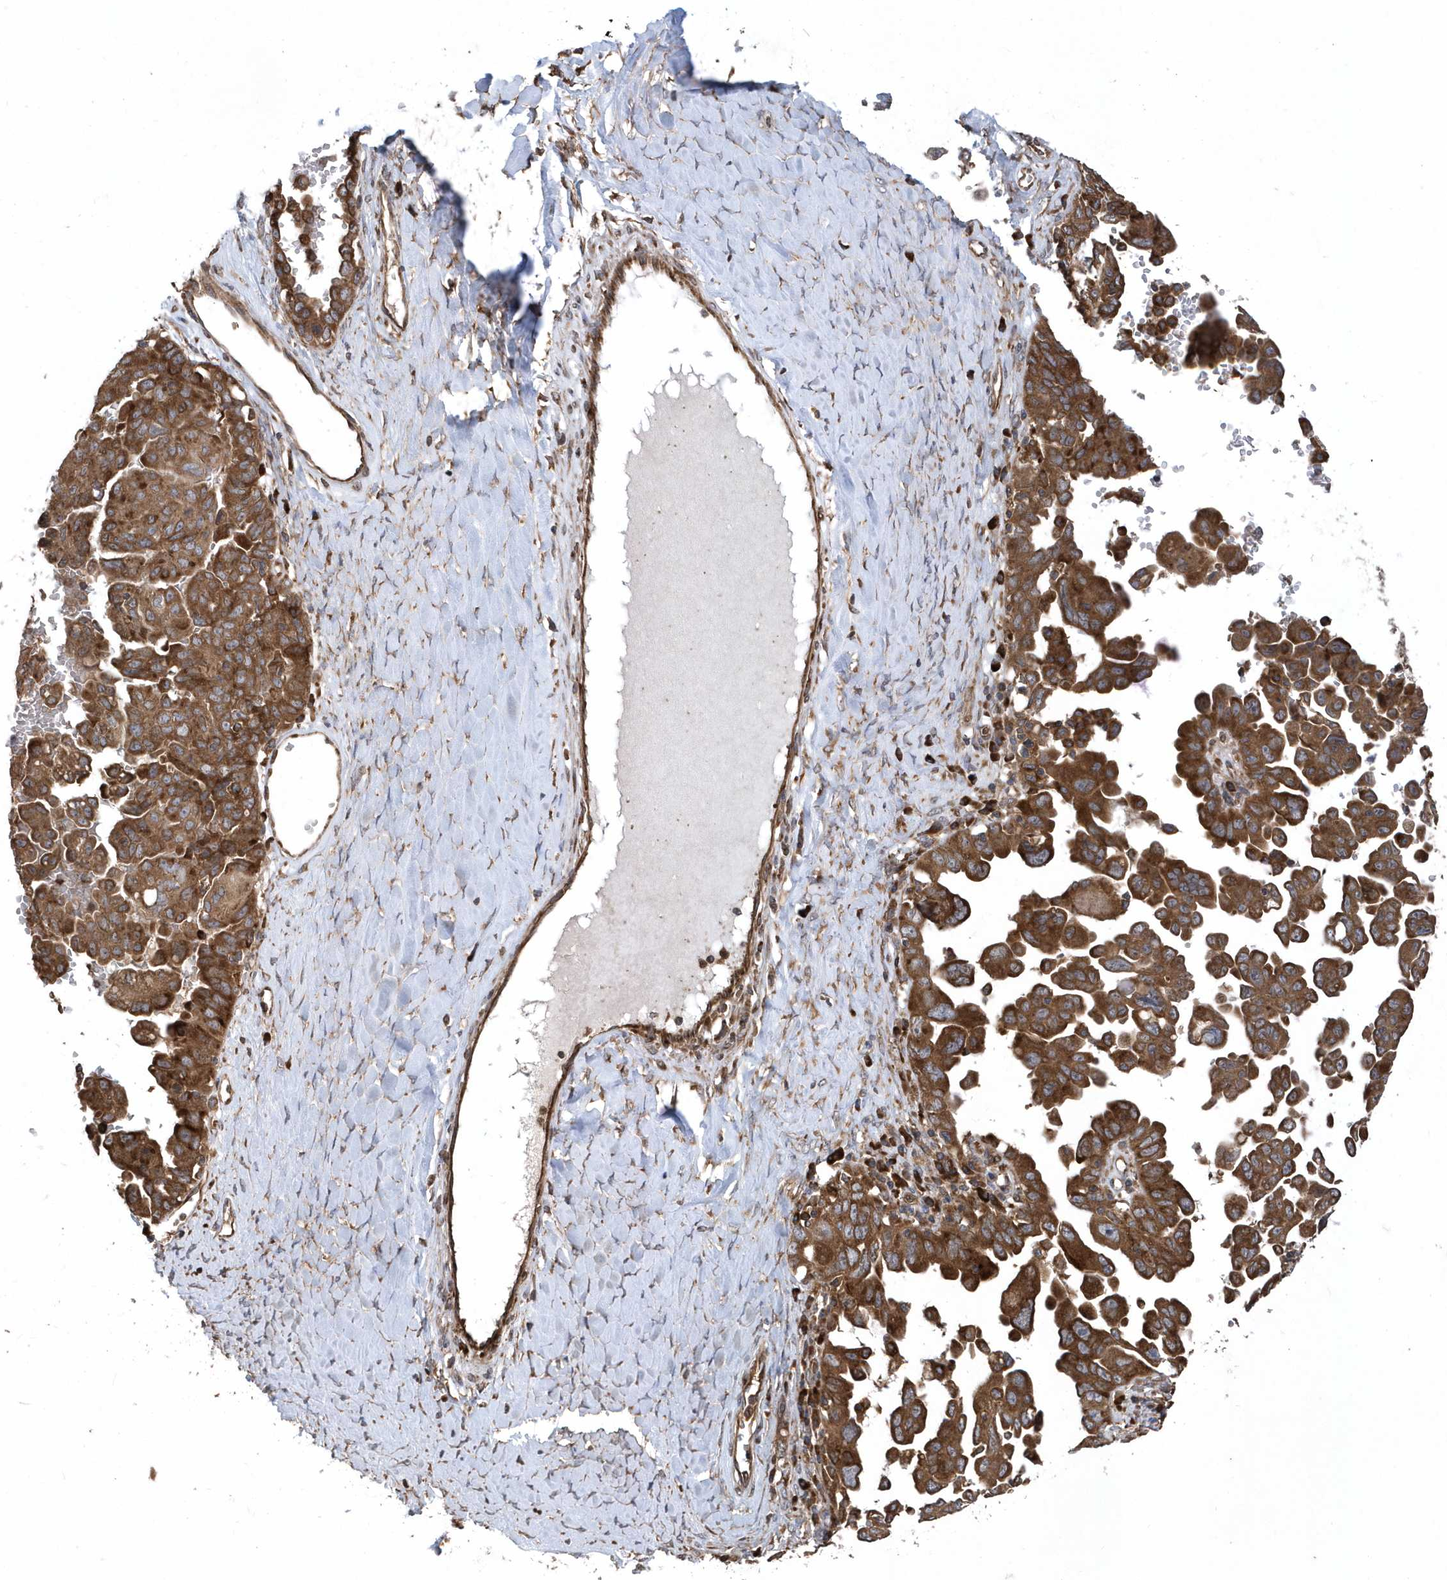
{"staining": {"intensity": "strong", "quantity": ">75%", "location": "cytoplasmic/membranous"}, "tissue": "ovarian cancer", "cell_type": "Tumor cells", "image_type": "cancer", "snomed": [{"axis": "morphology", "description": "Carcinoma, endometroid"}, {"axis": "topography", "description": "Ovary"}], "caption": "Protein staining displays strong cytoplasmic/membranous staining in approximately >75% of tumor cells in ovarian cancer (endometroid carcinoma). (Stains: DAB in brown, nuclei in blue, Microscopy: brightfield microscopy at high magnification).", "gene": "WASHC5", "patient": {"sex": "female", "age": 62}}